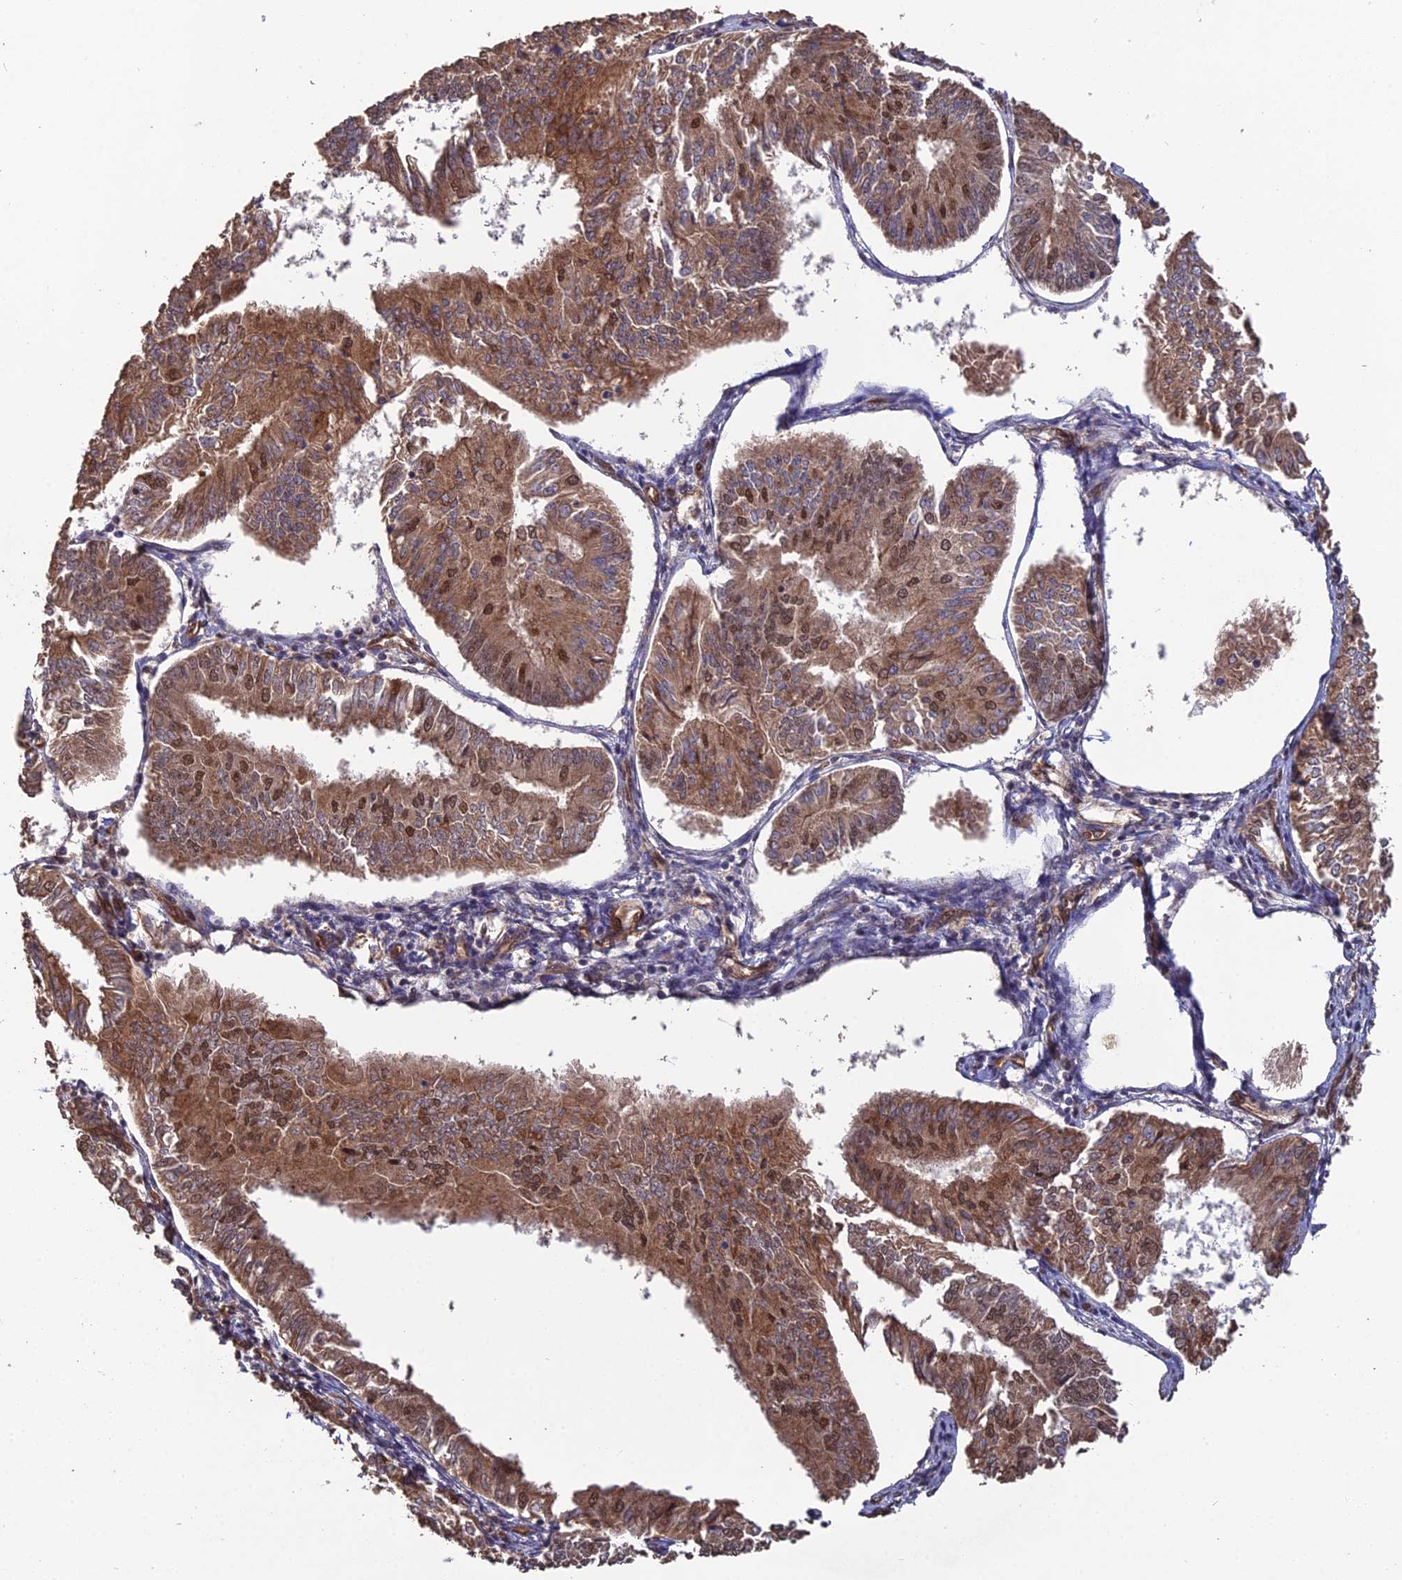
{"staining": {"intensity": "moderate", "quantity": ">75%", "location": "cytoplasmic/membranous,nuclear"}, "tissue": "endometrial cancer", "cell_type": "Tumor cells", "image_type": "cancer", "snomed": [{"axis": "morphology", "description": "Adenocarcinoma, NOS"}, {"axis": "topography", "description": "Endometrium"}], "caption": "Brown immunohistochemical staining in human endometrial cancer demonstrates moderate cytoplasmic/membranous and nuclear positivity in about >75% of tumor cells.", "gene": "RALGAPA2", "patient": {"sex": "female", "age": 58}}